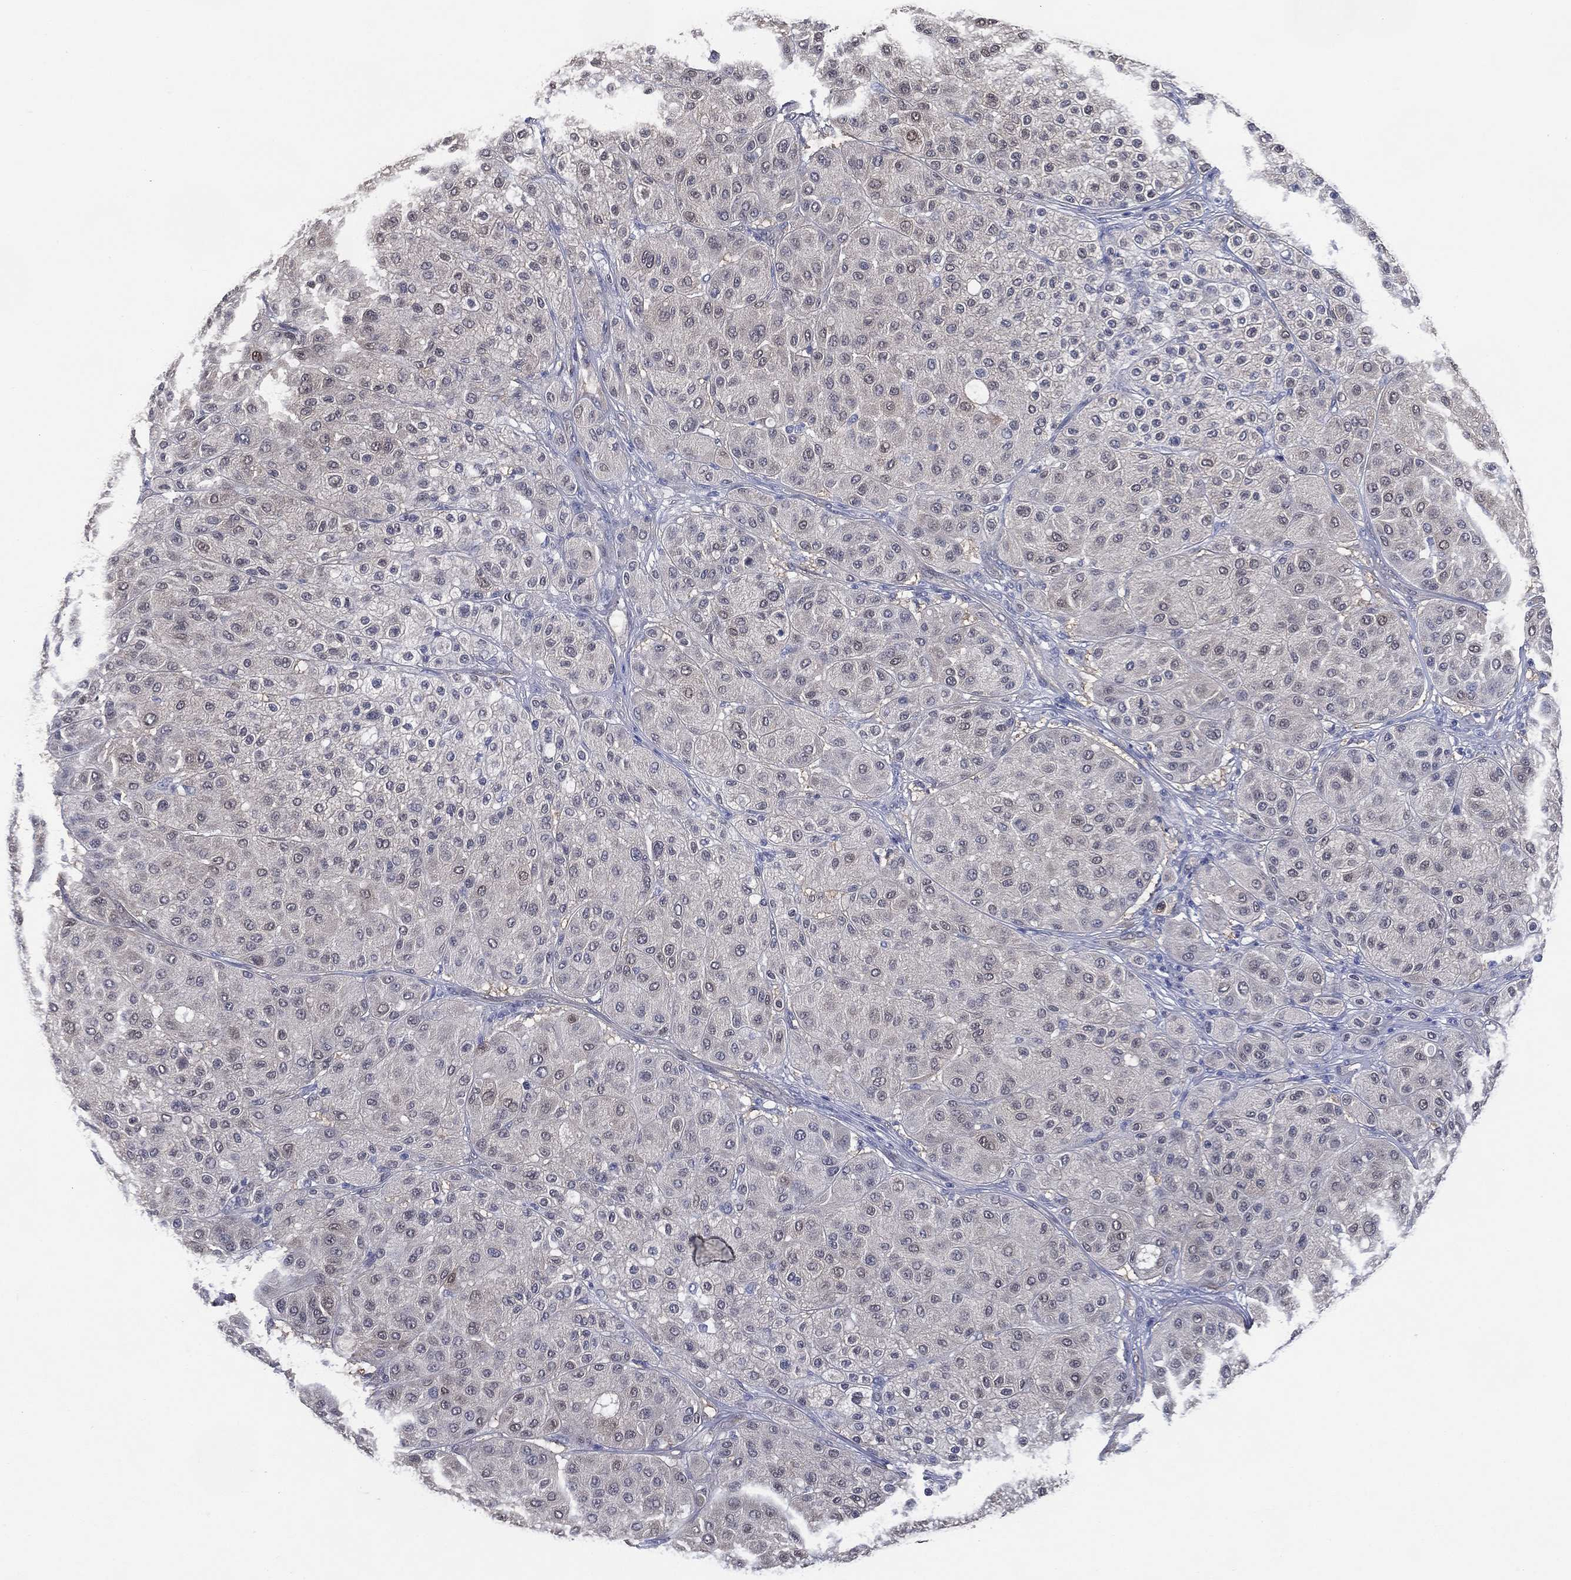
{"staining": {"intensity": "negative", "quantity": "none", "location": "none"}, "tissue": "melanoma", "cell_type": "Tumor cells", "image_type": "cancer", "snomed": [{"axis": "morphology", "description": "Malignant melanoma, Metastatic site"}, {"axis": "topography", "description": "Smooth muscle"}], "caption": "Image shows no protein staining in tumor cells of malignant melanoma (metastatic site) tissue.", "gene": "AK1", "patient": {"sex": "male", "age": 41}}